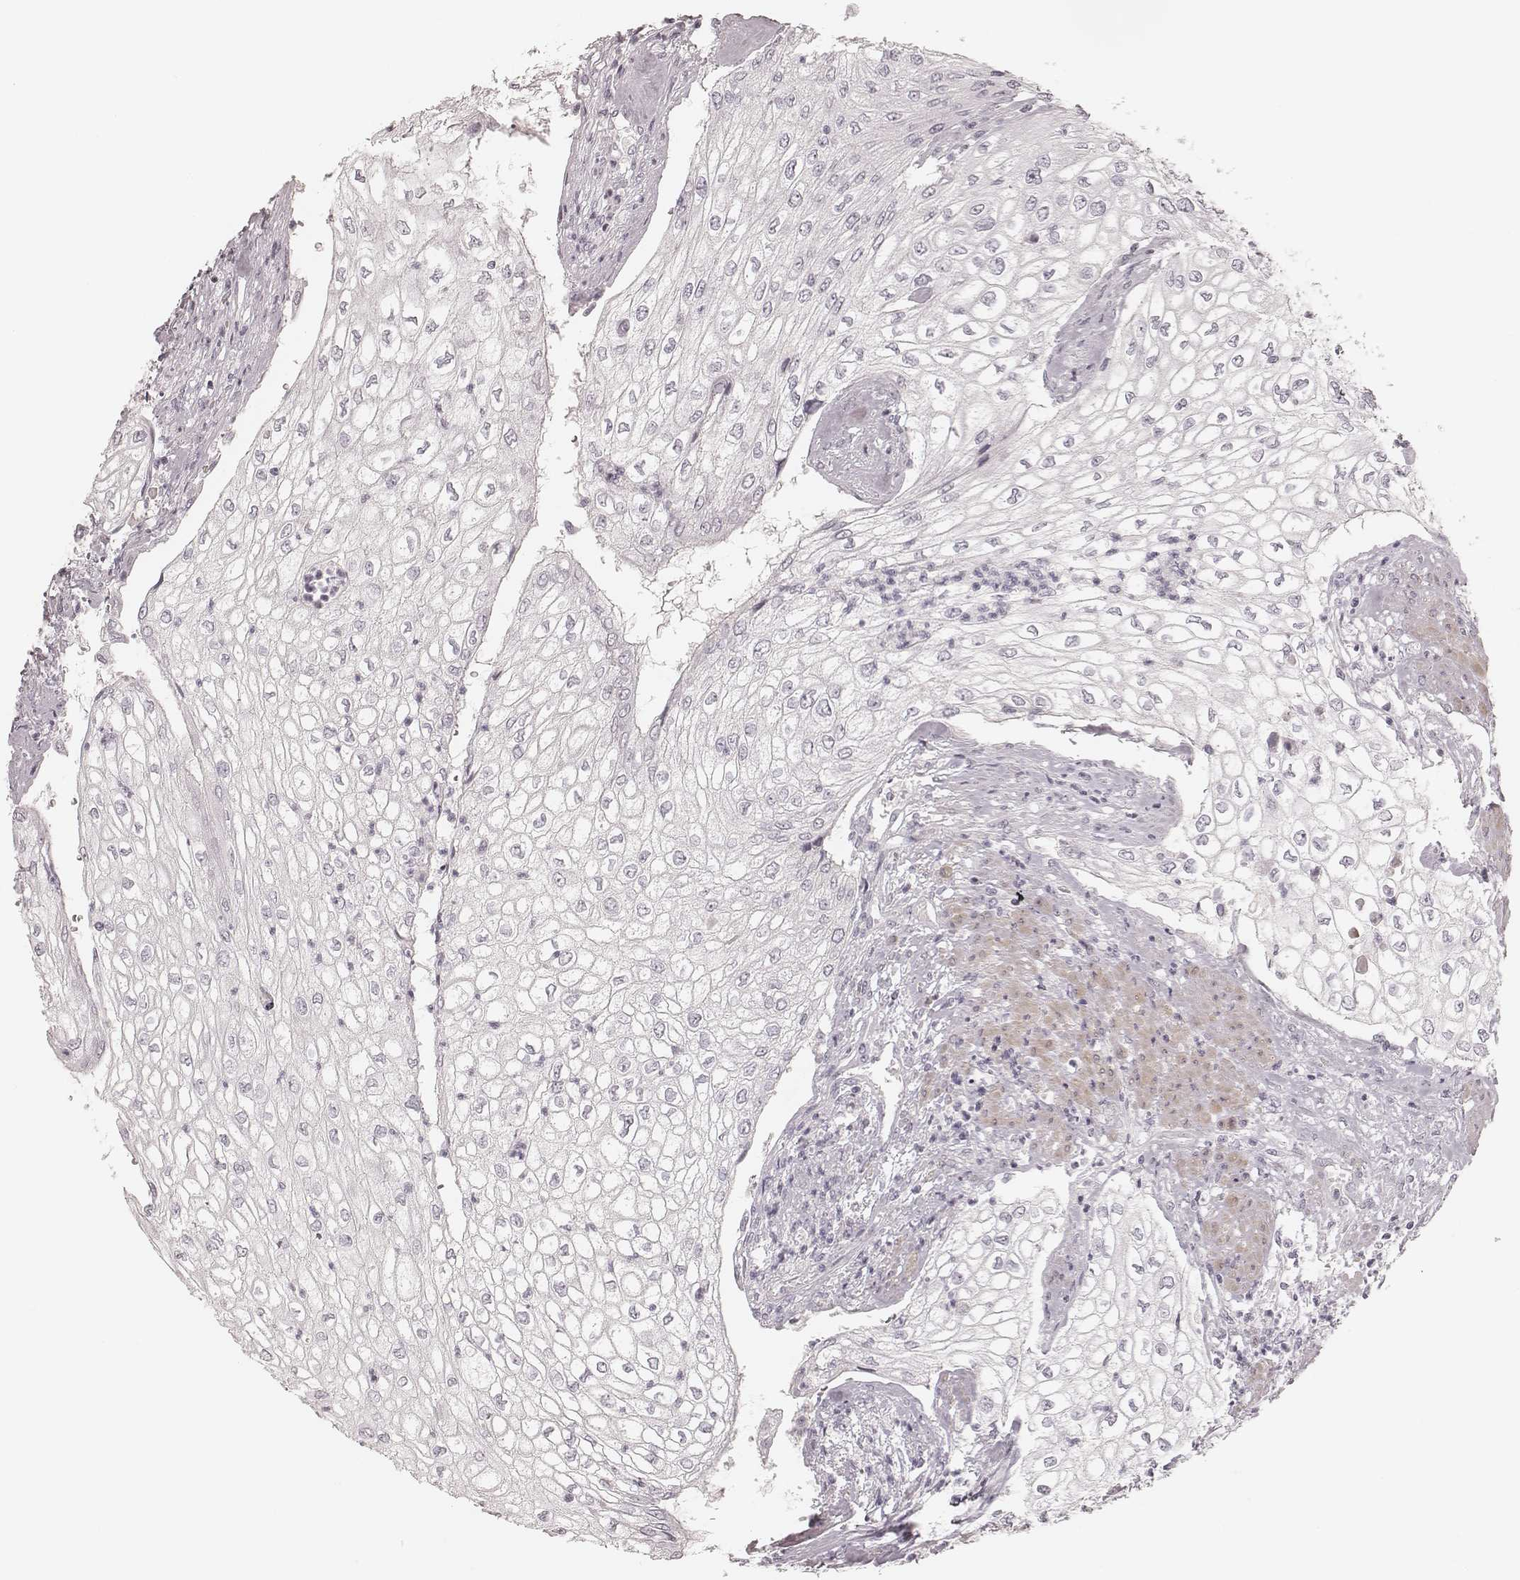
{"staining": {"intensity": "negative", "quantity": "none", "location": "none"}, "tissue": "urothelial cancer", "cell_type": "Tumor cells", "image_type": "cancer", "snomed": [{"axis": "morphology", "description": "Urothelial carcinoma, High grade"}, {"axis": "topography", "description": "Urinary bladder"}], "caption": "Micrograph shows no protein positivity in tumor cells of urothelial cancer tissue.", "gene": "SPATA24", "patient": {"sex": "male", "age": 62}}